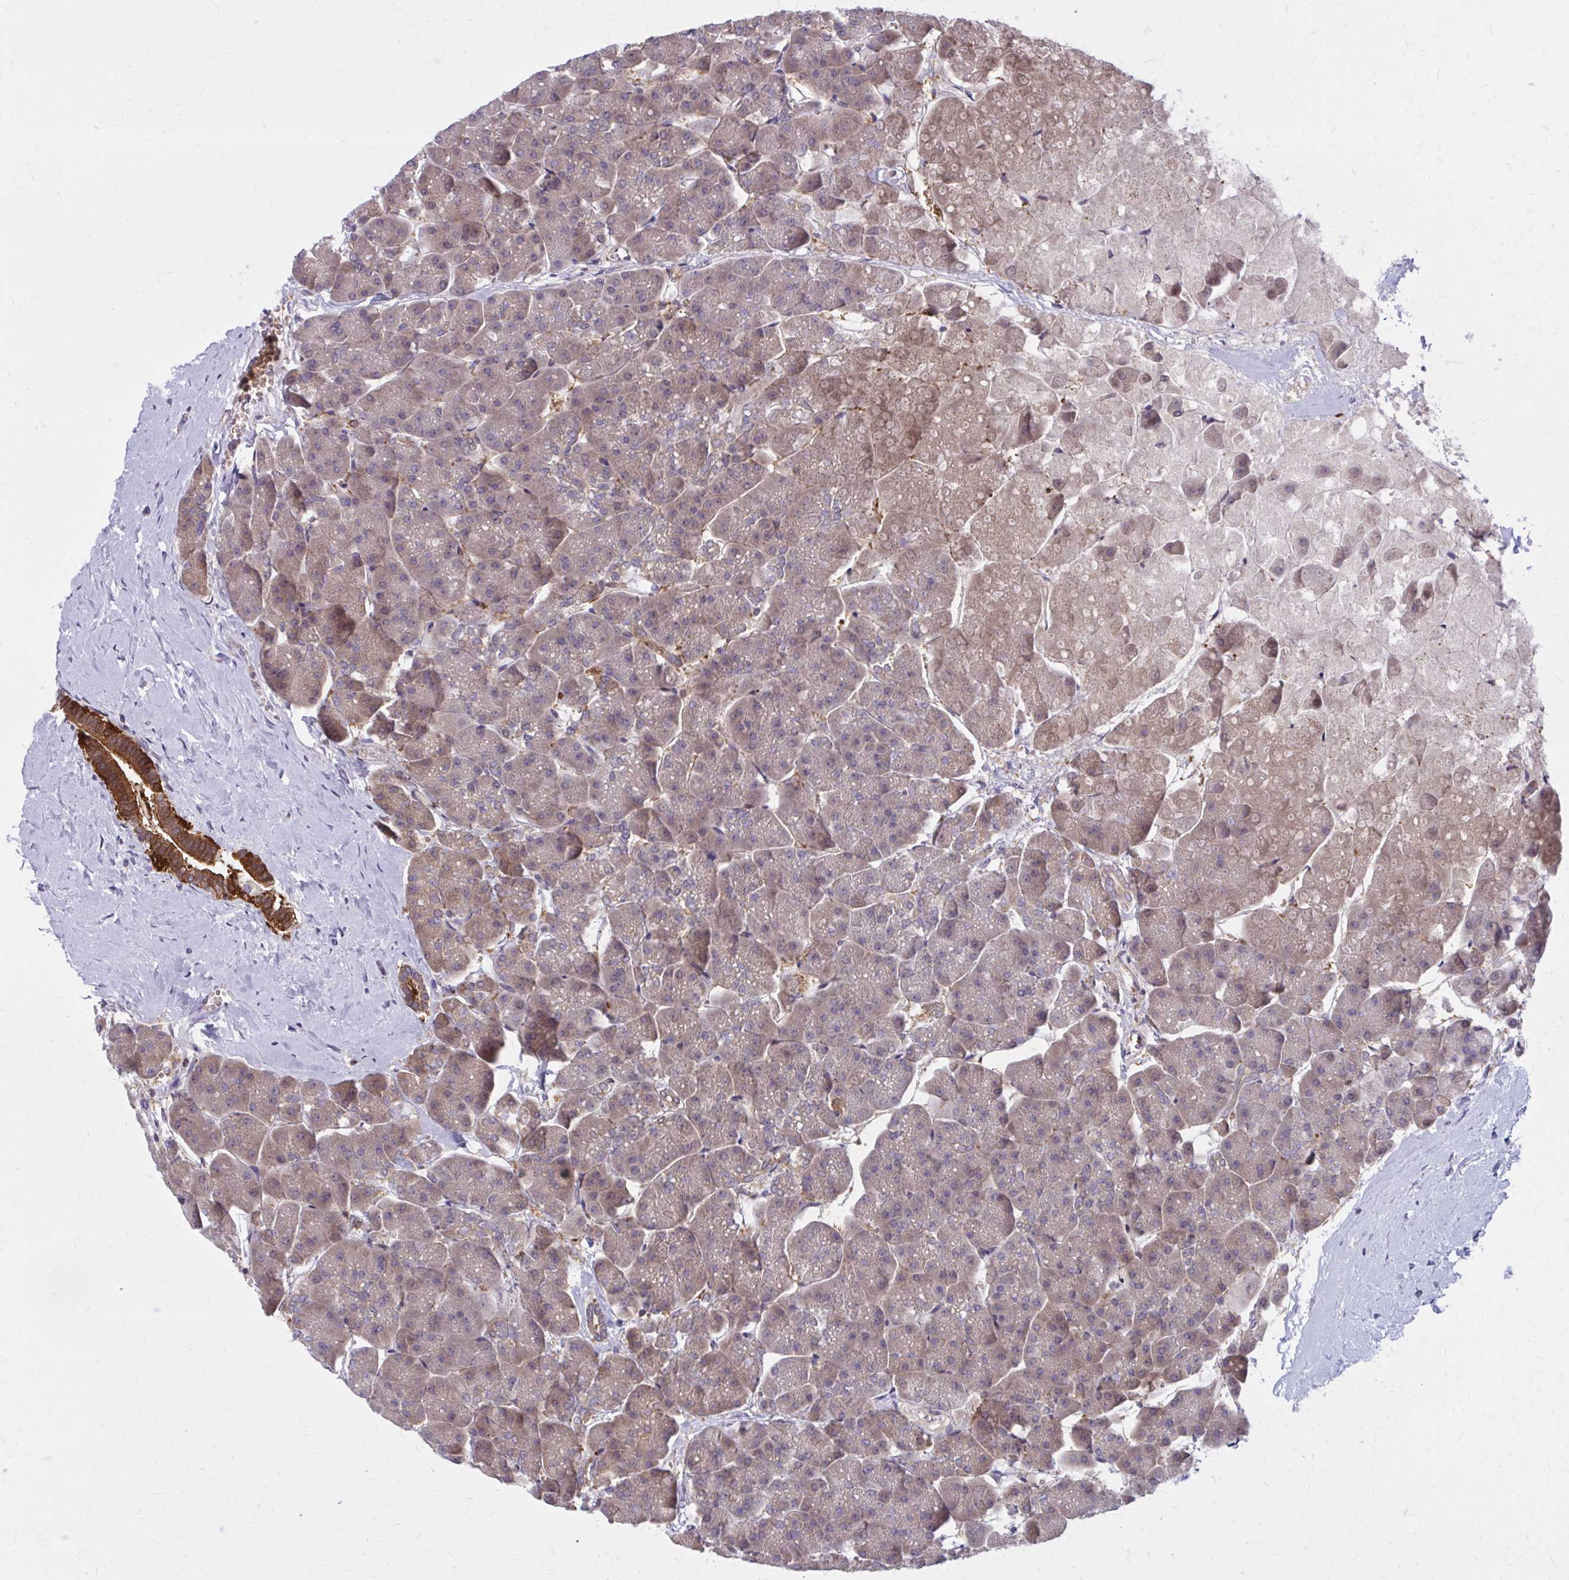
{"staining": {"intensity": "strong", "quantity": "25%-75%", "location": "cytoplasmic/membranous"}, "tissue": "pancreas", "cell_type": "Exocrine glandular cells", "image_type": "normal", "snomed": [{"axis": "morphology", "description": "Normal tissue, NOS"}, {"axis": "topography", "description": "Pancreas"}, {"axis": "topography", "description": "Peripheral nerve tissue"}], "caption": "Immunohistochemical staining of benign human pancreas demonstrates strong cytoplasmic/membranous protein positivity in about 25%-75% of exocrine glandular cells. The protein of interest is shown in brown color, while the nuclei are stained blue.", "gene": "DBI", "patient": {"sex": "male", "age": 54}}